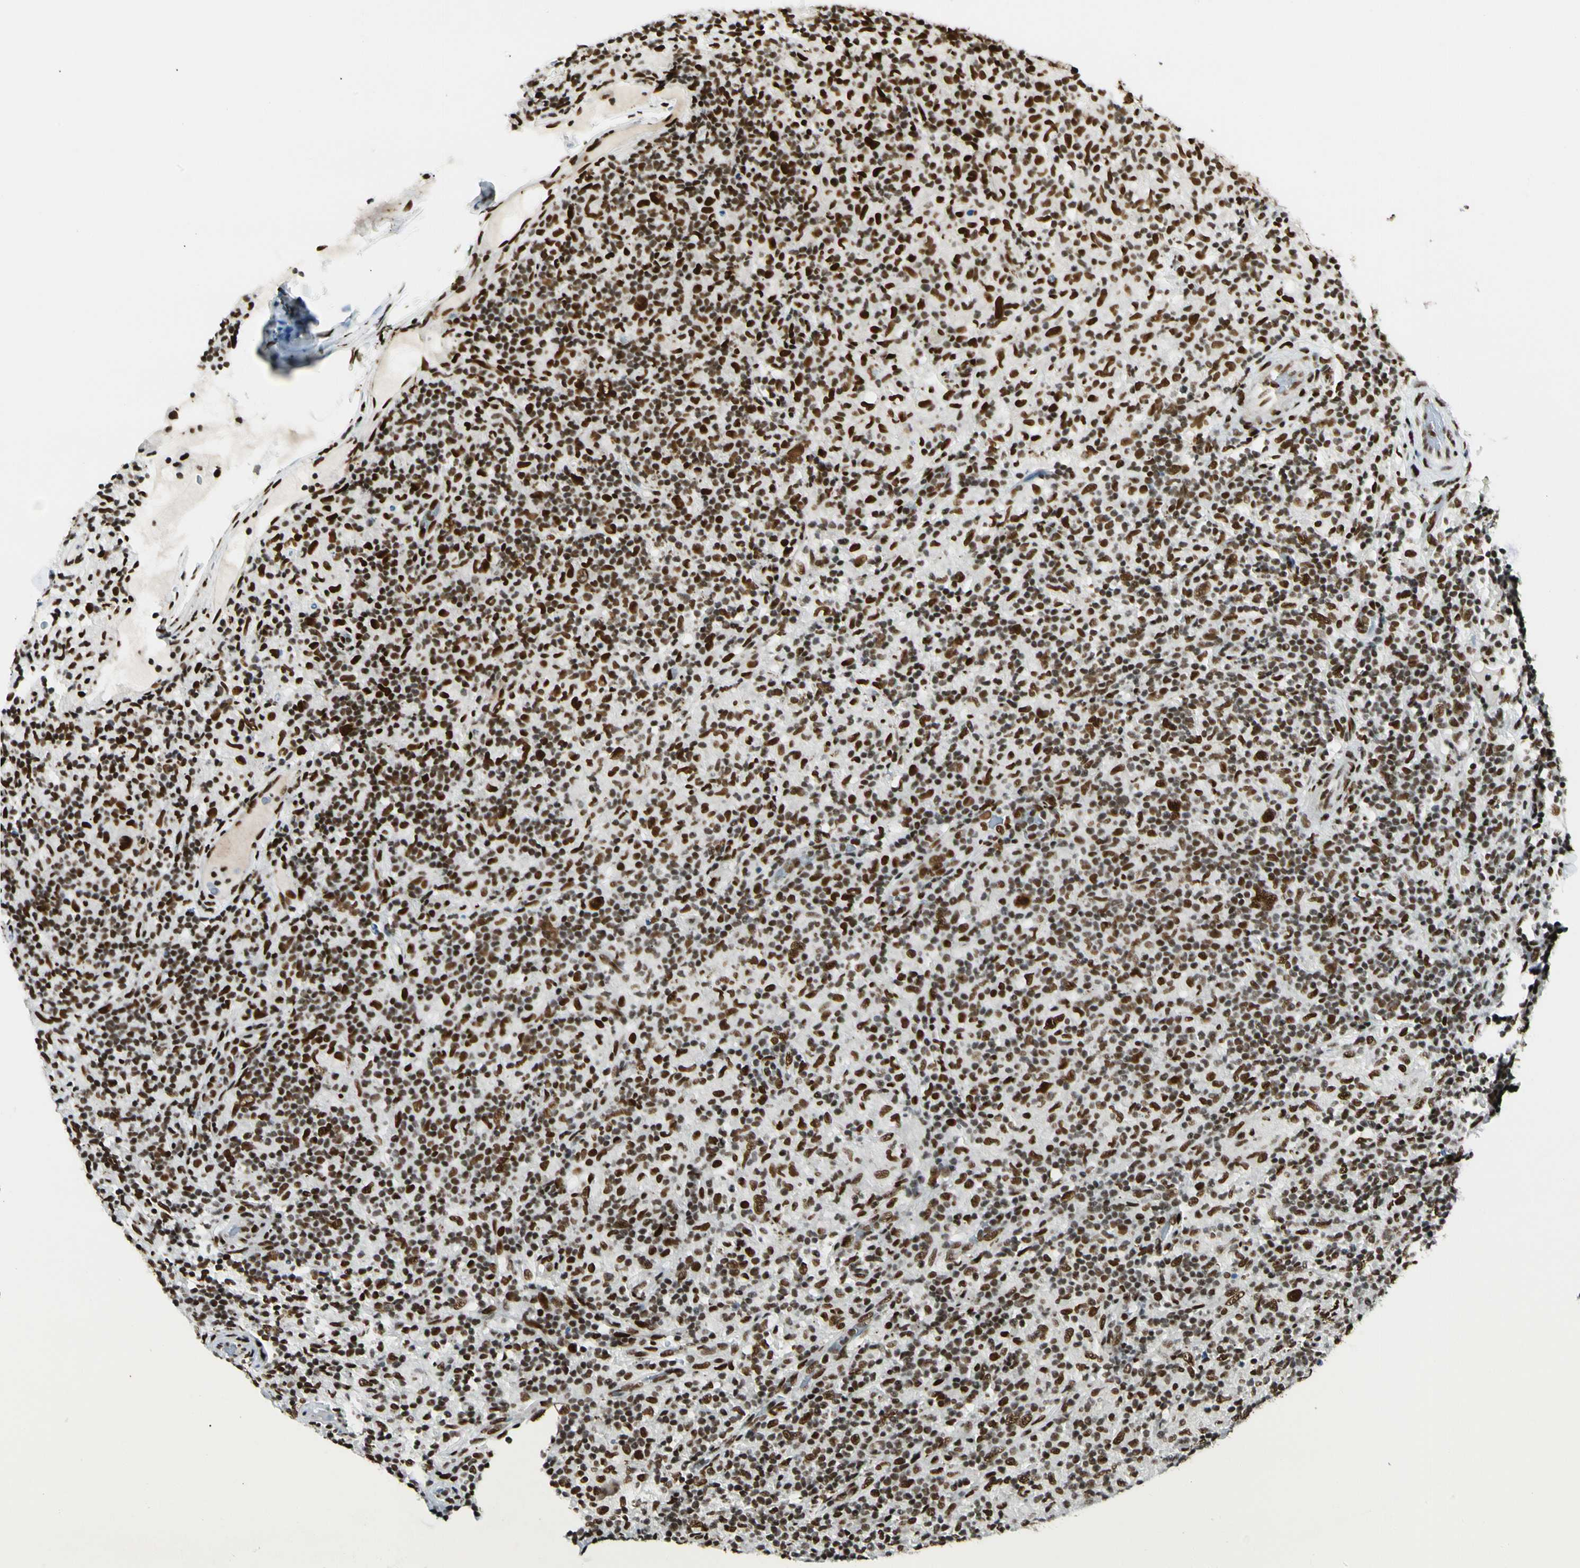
{"staining": {"intensity": "strong", "quantity": ">75%", "location": "nuclear"}, "tissue": "lymphoma", "cell_type": "Tumor cells", "image_type": "cancer", "snomed": [{"axis": "morphology", "description": "Hodgkin's disease, NOS"}, {"axis": "topography", "description": "Lymph node"}], "caption": "About >75% of tumor cells in lymphoma show strong nuclear protein expression as visualized by brown immunohistochemical staining.", "gene": "FUS", "patient": {"sex": "male", "age": 70}}